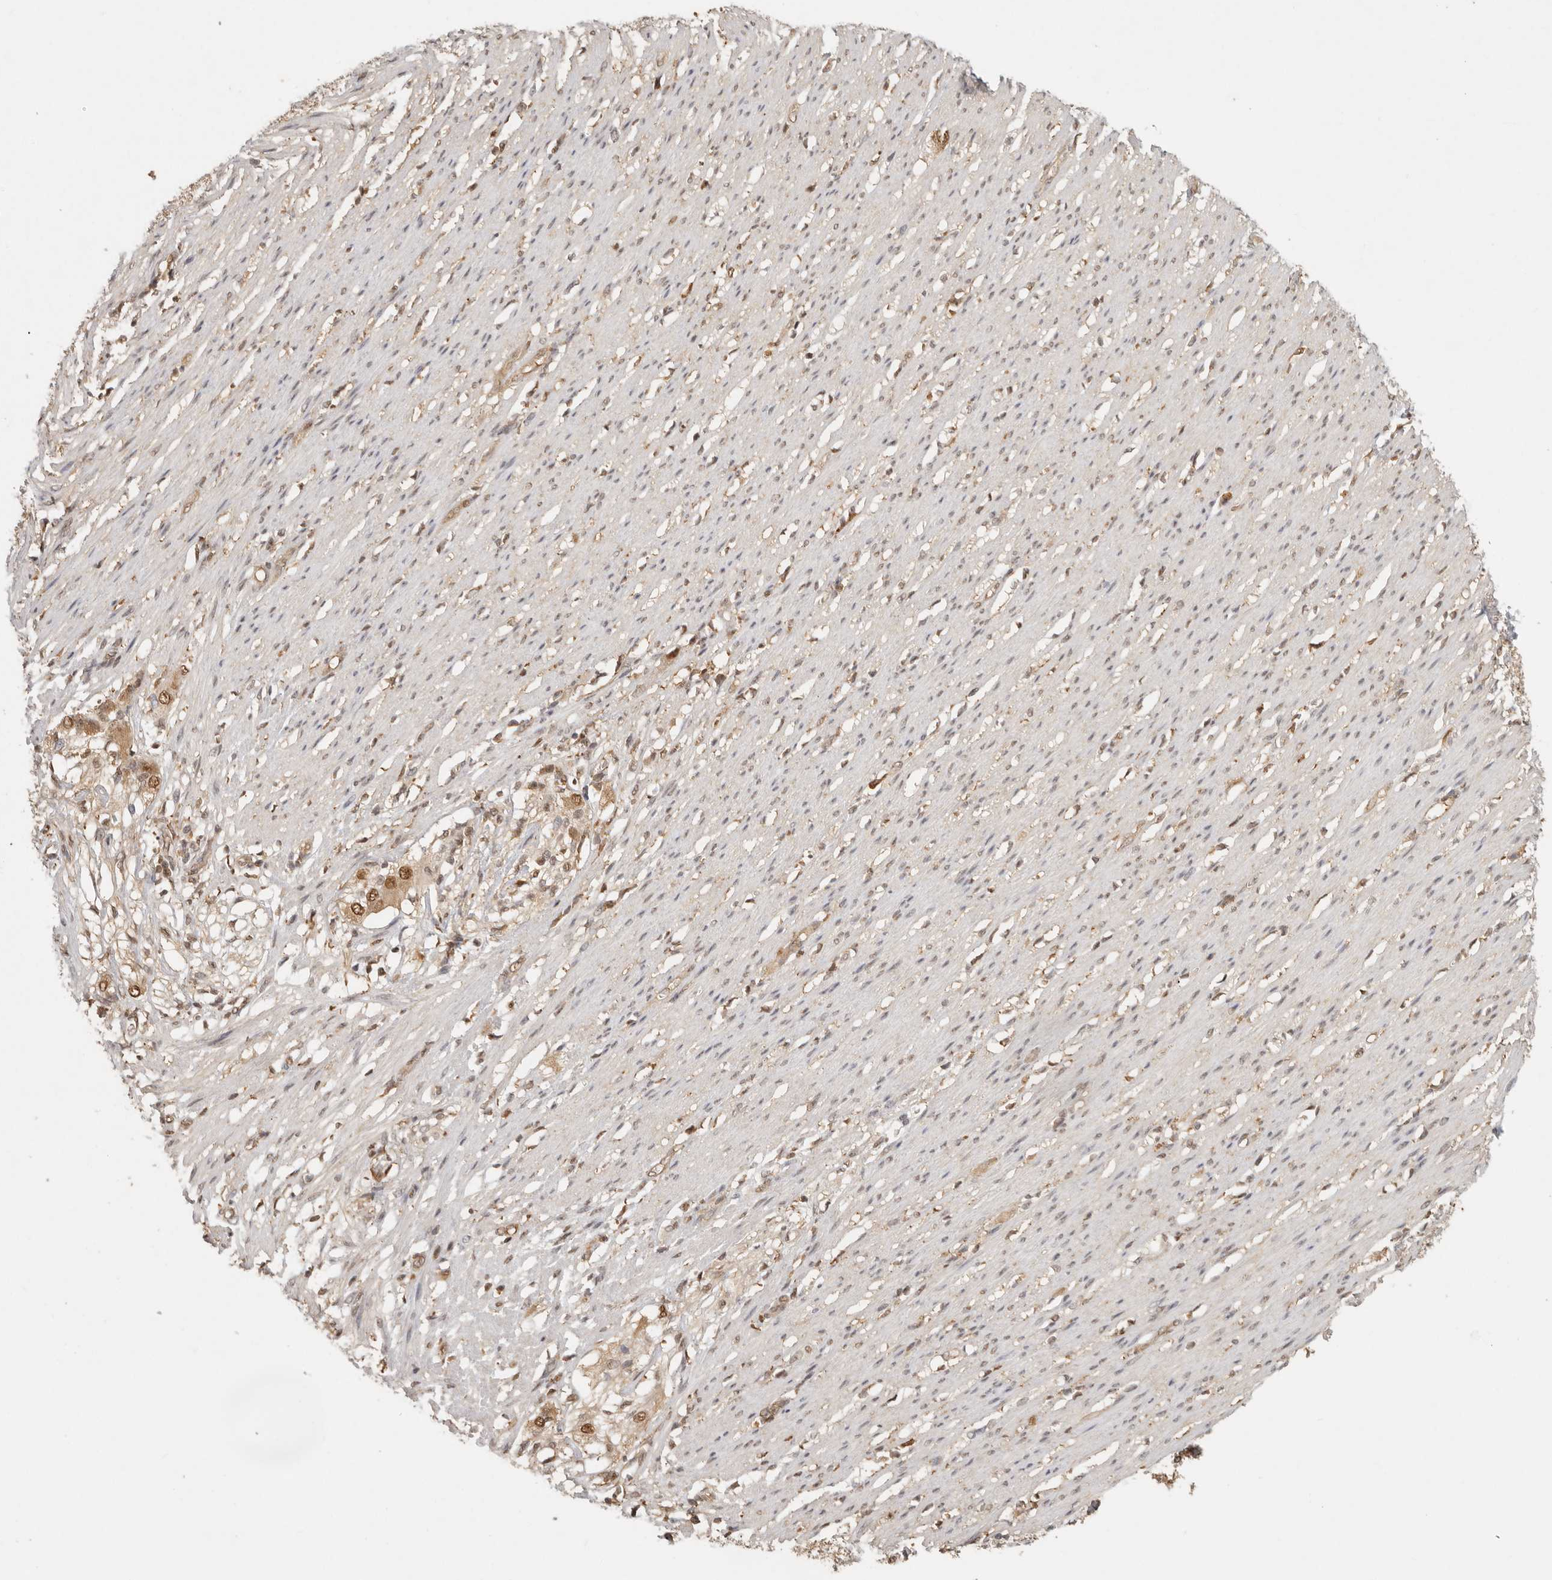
{"staining": {"intensity": "moderate", "quantity": "<25%", "location": "cytoplasmic/membranous,nuclear"}, "tissue": "smooth muscle", "cell_type": "Smooth muscle cells", "image_type": "normal", "snomed": [{"axis": "morphology", "description": "Normal tissue, NOS"}, {"axis": "morphology", "description": "Adenocarcinoma, NOS"}, {"axis": "topography", "description": "Colon"}, {"axis": "topography", "description": "Peripheral nerve tissue"}], "caption": "Brown immunohistochemical staining in normal smooth muscle reveals moderate cytoplasmic/membranous,nuclear expression in about <25% of smooth muscle cells. The staining was performed using DAB (3,3'-diaminobenzidine) to visualize the protein expression in brown, while the nuclei were stained in blue with hematoxylin (Magnification: 20x).", "gene": "PSMA5", "patient": {"sex": "male", "age": 14}}